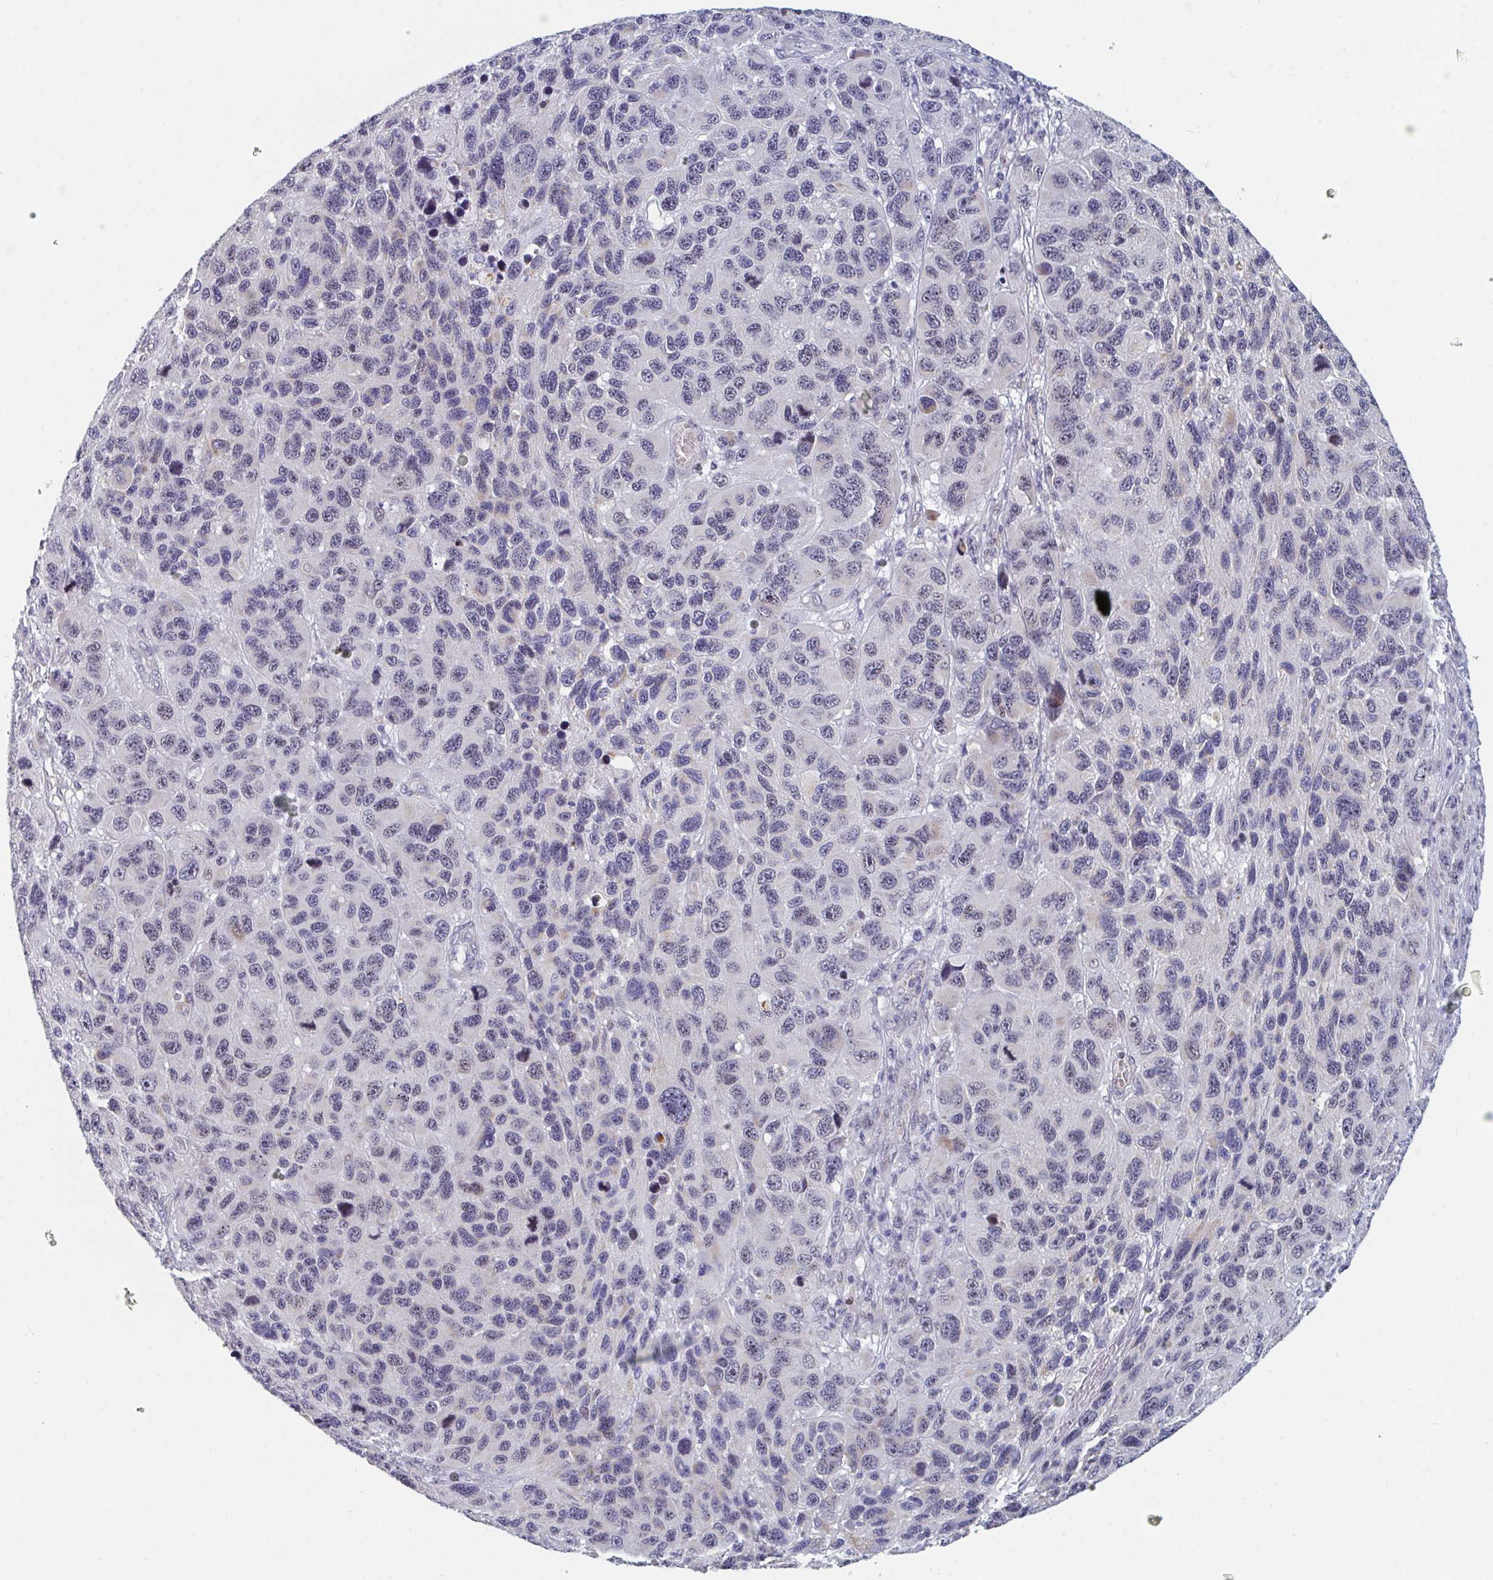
{"staining": {"intensity": "negative", "quantity": "none", "location": "none"}, "tissue": "melanoma", "cell_type": "Tumor cells", "image_type": "cancer", "snomed": [{"axis": "morphology", "description": "Malignant melanoma, NOS"}, {"axis": "topography", "description": "Skin"}], "caption": "This is a image of immunohistochemistry staining of melanoma, which shows no expression in tumor cells.", "gene": "CENPT", "patient": {"sex": "male", "age": 53}}